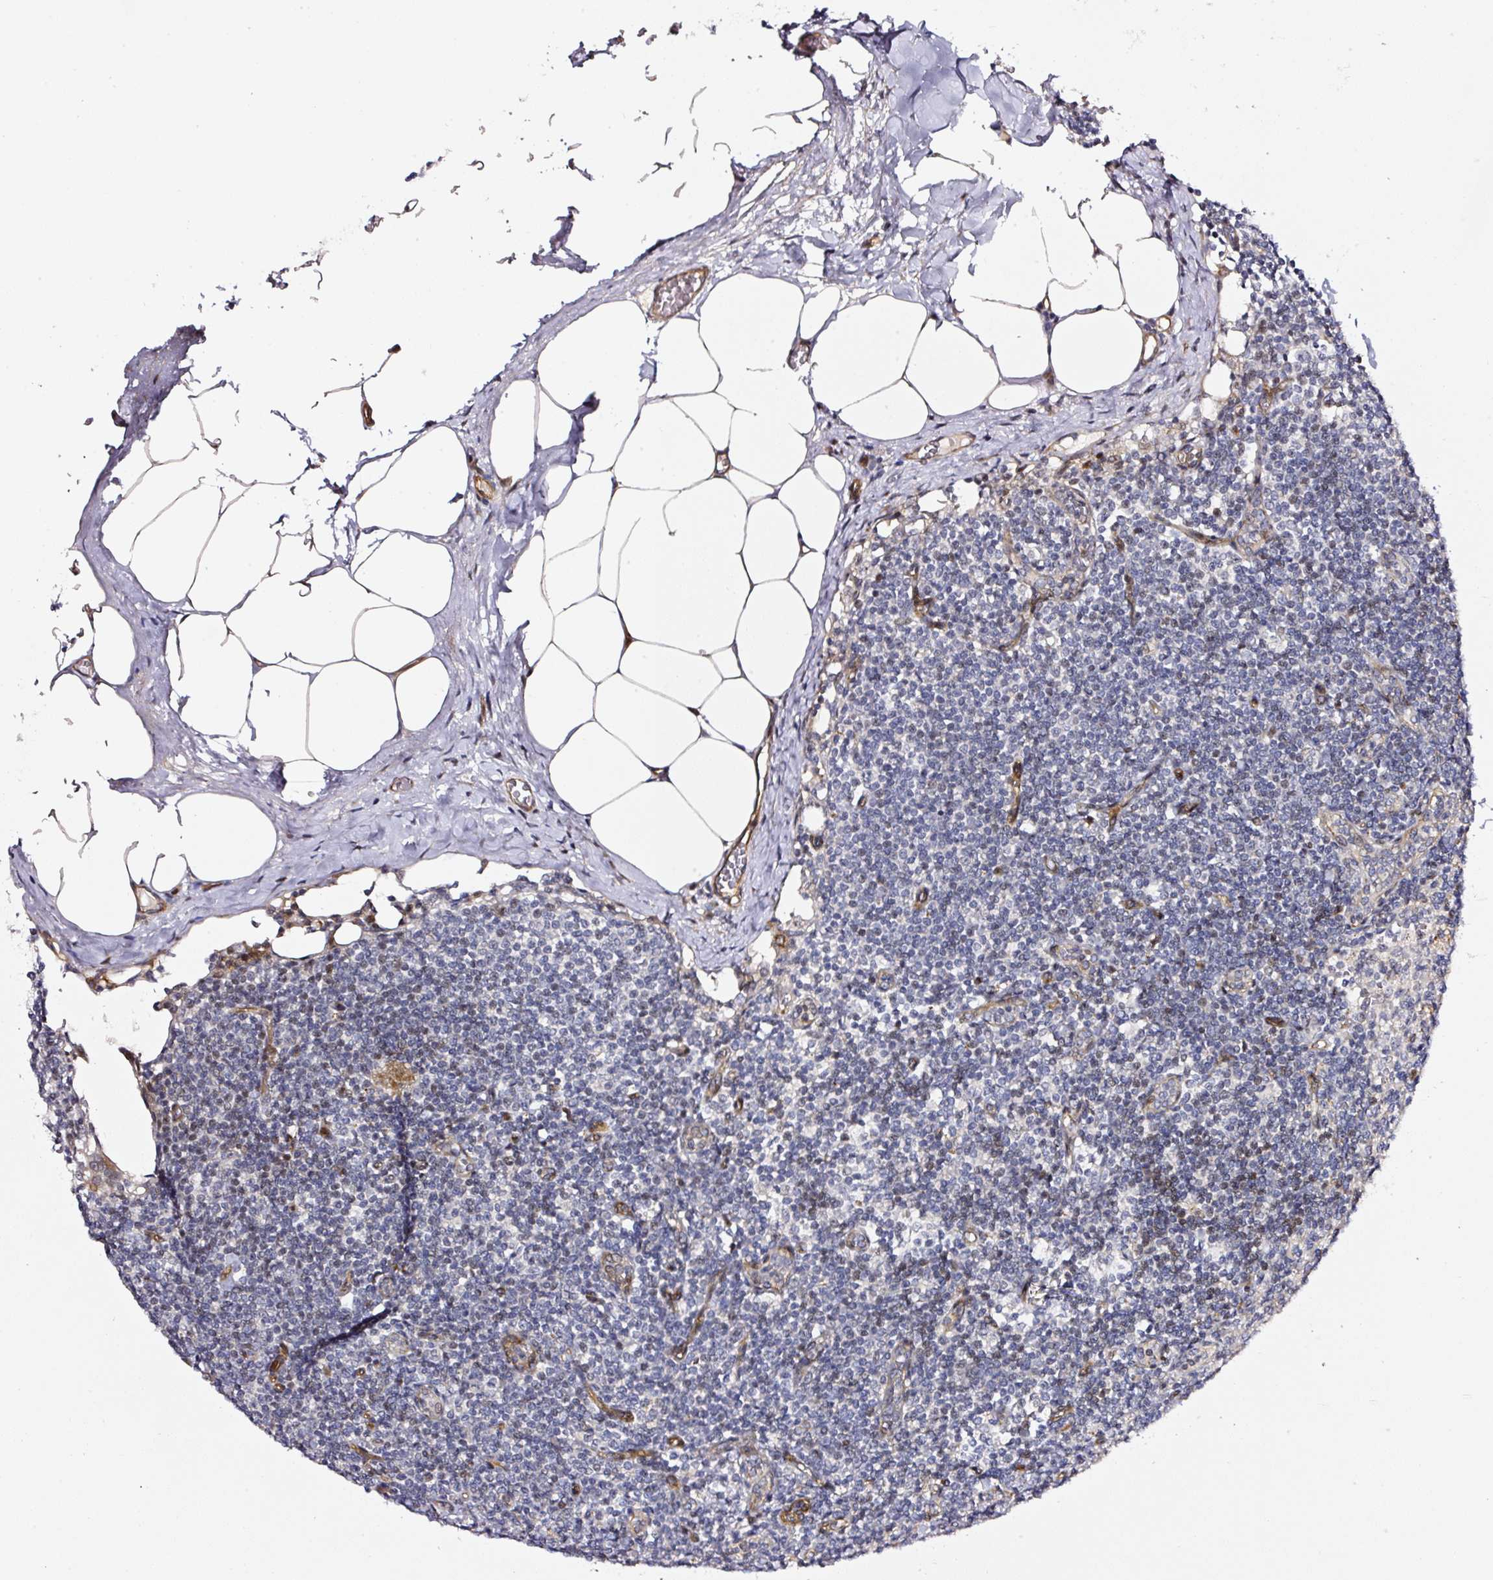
{"staining": {"intensity": "negative", "quantity": "none", "location": "none"}, "tissue": "lymph node", "cell_type": "Germinal center cells", "image_type": "normal", "snomed": [{"axis": "morphology", "description": "Normal tissue, NOS"}, {"axis": "topography", "description": "Lymph node"}], "caption": "This photomicrograph is of benign lymph node stained with immunohistochemistry (IHC) to label a protein in brown with the nuclei are counter-stained blue. There is no positivity in germinal center cells. (DAB IHC visualized using brightfield microscopy, high magnification).", "gene": "ANKRD20A1", "patient": {"sex": "female", "age": 59}}